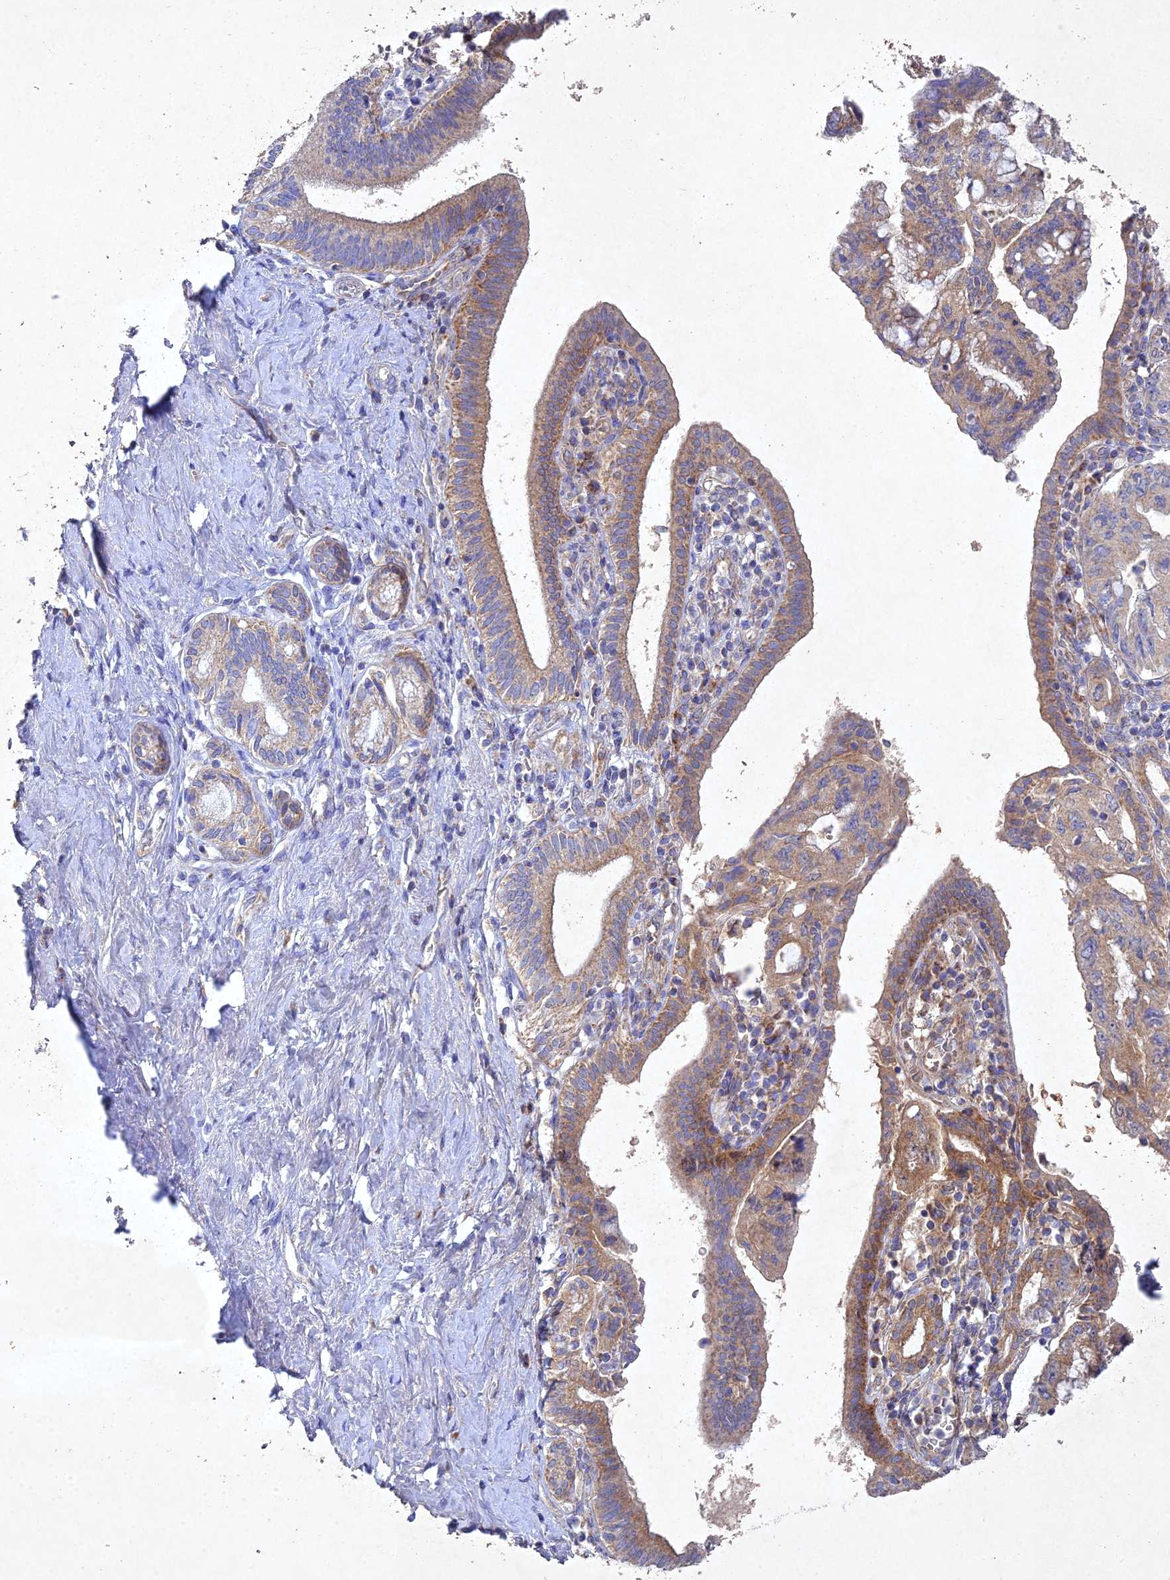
{"staining": {"intensity": "moderate", "quantity": ">75%", "location": "cytoplasmic/membranous"}, "tissue": "pancreatic cancer", "cell_type": "Tumor cells", "image_type": "cancer", "snomed": [{"axis": "morphology", "description": "Adenocarcinoma, NOS"}, {"axis": "topography", "description": "Pancreas"}], "caption": "DAB immunohistochemical staining of adenocarcinoma (pancreatic) exhibits moderate cytoplasmic/membranous protein expression in about >75% of tumor cells.", "gene": "NDUFV1", "patient": {"sex": "female", "age": 73}}